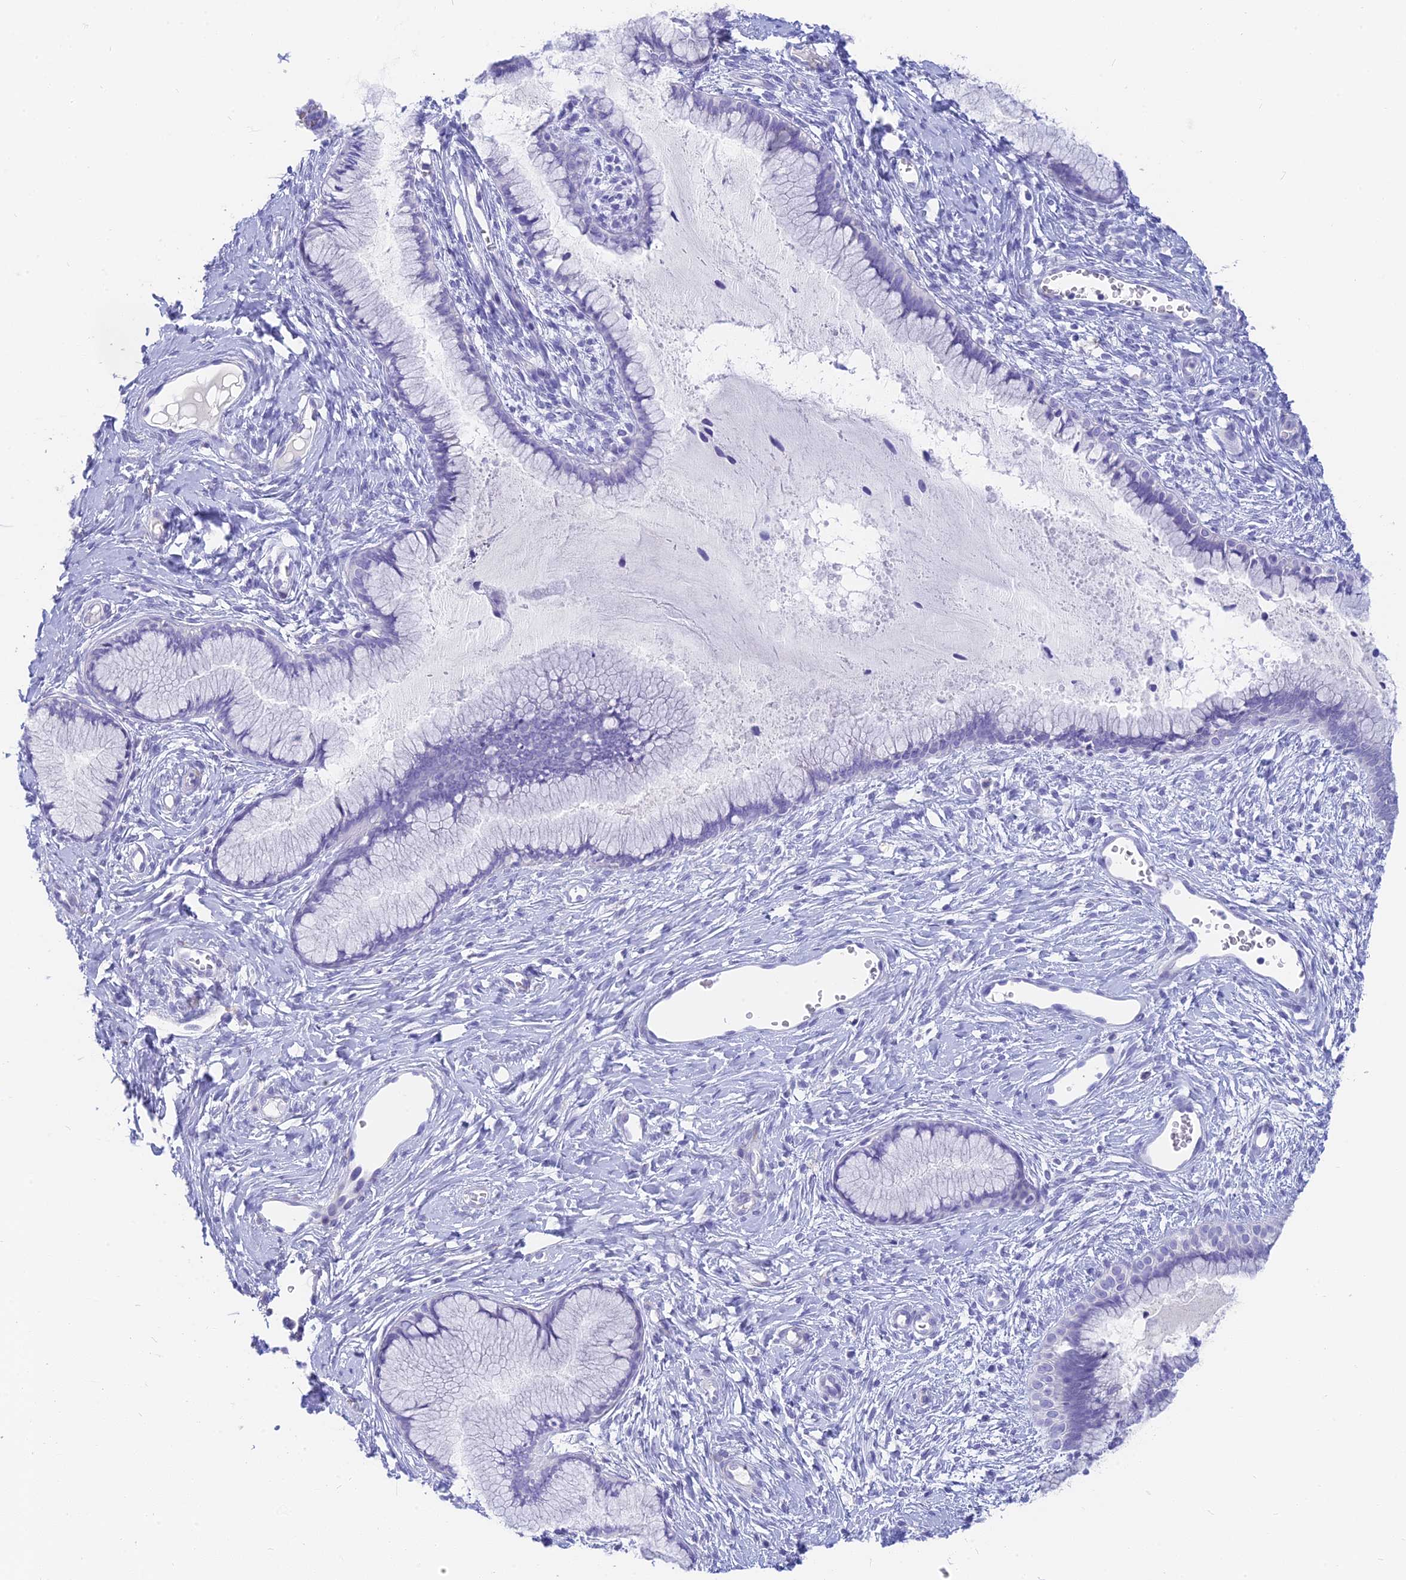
{"staining": {"intensity": "negative", "quantity": "none", "location": "none"}, "tissue": "cervix", "cell_type": "Glandular cells", "image_type": "normal", "snomed": [{"axis": "morphology", "description": "Normal tissue, NOS"}, {"axis": "topography", "description": "Cervix"}], "caption": "Immunohistochemical staining of normal cervix shows no significant staining in glandular cells. (Immunohistochemistry (ihc), brightfield microscopy, high magnification).", "gene": "SLC36A2", "patient": {"sex": "female", "age": 42}}